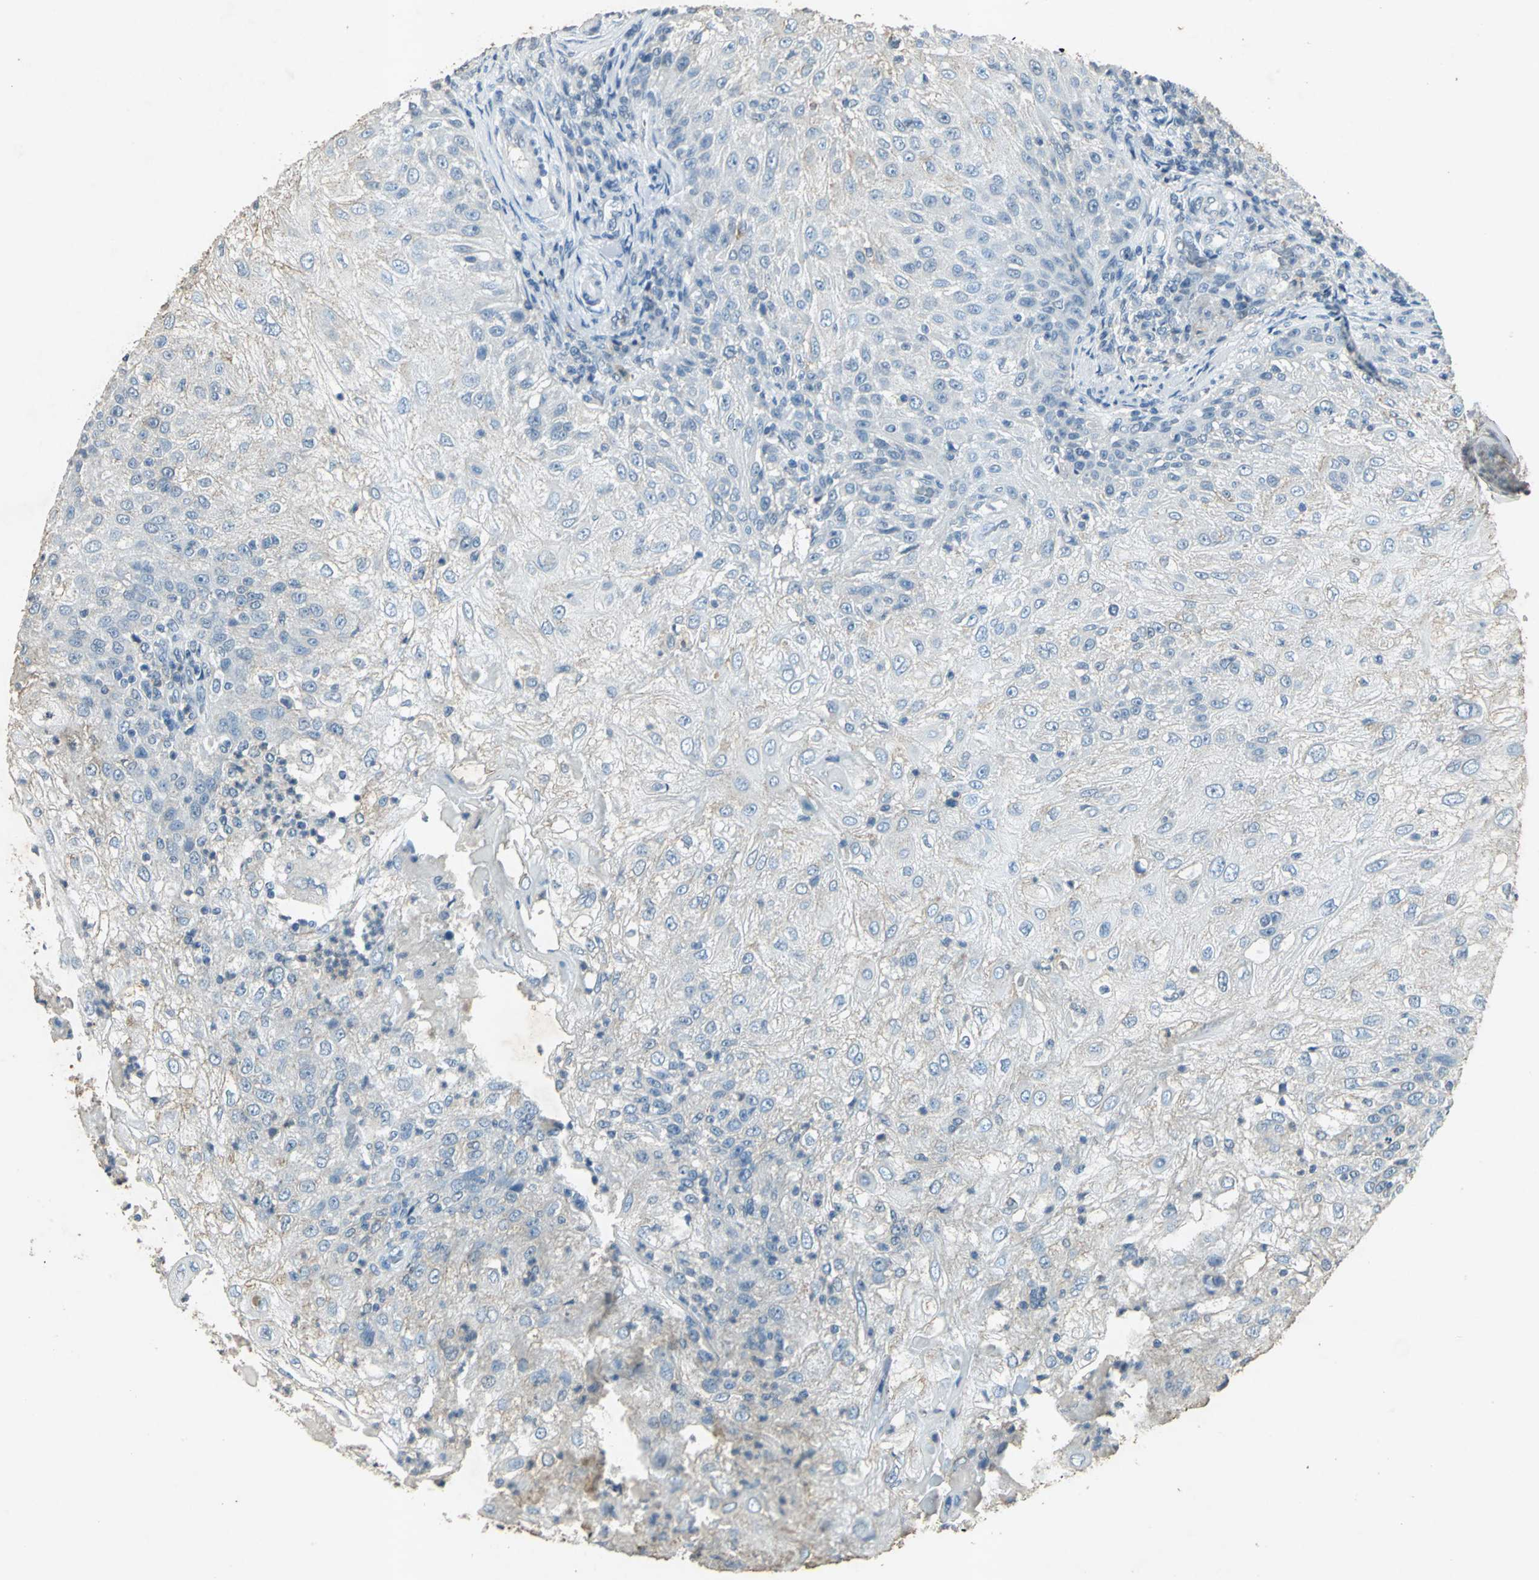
{"staining": {"intensity": "negative", "quantity": "none", "location": "none"}, "tissue": "skin cancer", "cell_type": "Tumor cells", "image_type": "cancer", "snomed": [{"axis": "morphology", "description": "Normal tissue, NOS"}, {"axis": "morphology", "description": "Squamous cell carcinoma, NOS"}, {"axis": "topography", "description": "Skin"}], "caption": "A high-resolution histopathology image shows IHC staining of squamous cell carcinoma (skin), which exhibits no significant expression in tumor cells. Brightfield microscopy of IHC stained with DAB (3,3'-diaminobenzidine) (brown) and hematoxylin (blue), captured at high magnification.", "gene": "CAMK2B", "patient": {"sex": "female", "age": 83}}